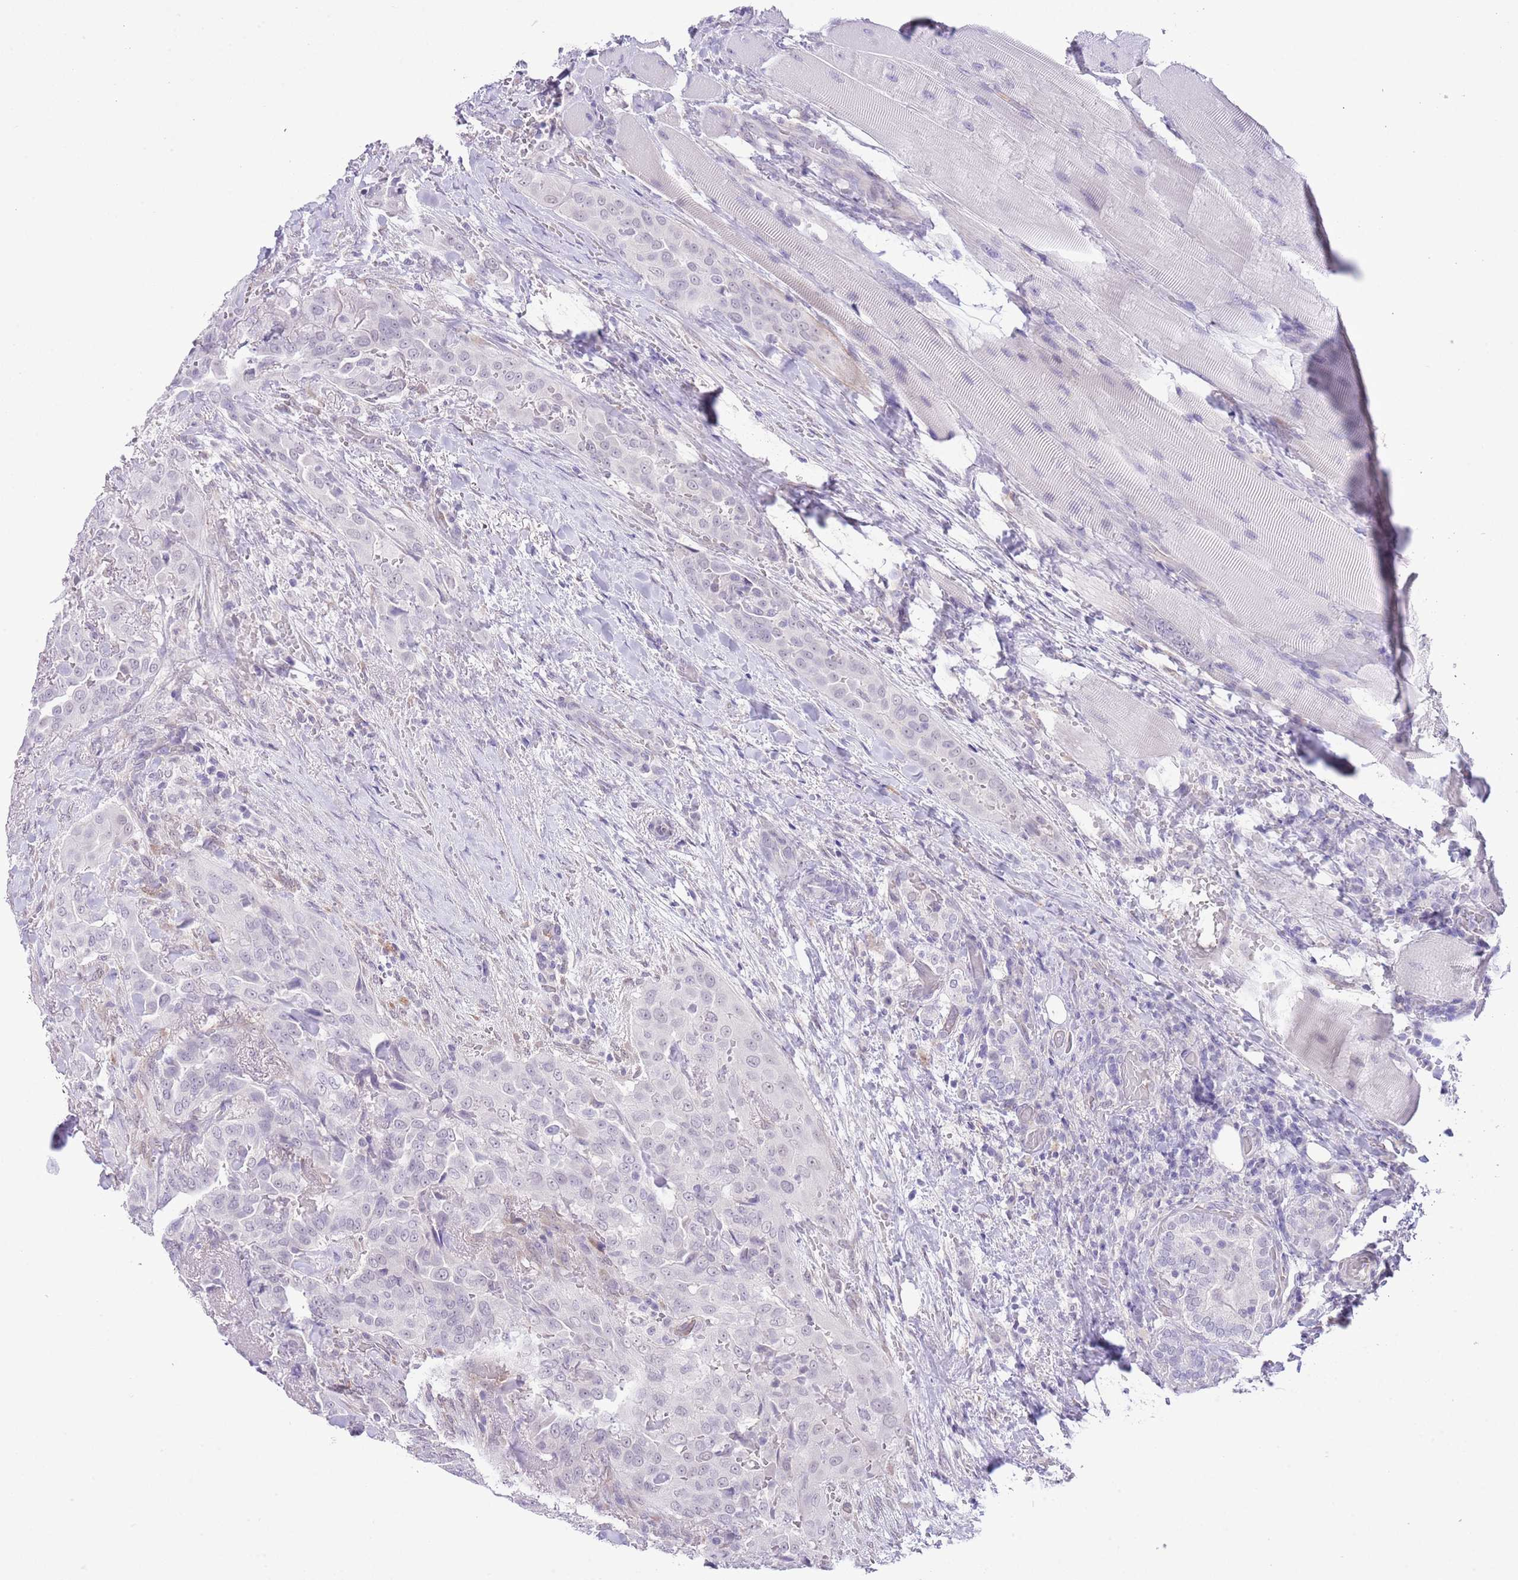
{"staining": {"intensity": "negative", "quantity": "none", "location": "none"}, "tissue": "thyroid cancer", "cell_type": "Tumor cells", "image_type": "cancer", "snomed": [{"axis": "morphology", "description": "Papillary adenocarcinoma, NOS"}, {"axis": "topography", "description": "Thyroid gland"}], "caption": "Human papillary adenocarcinoma (thyroid) stained for a protein using immunohistochemistry displays no staining in tumor cells.", "gene": "MIDN", "patient": {"sex": "male", "age": 61}}